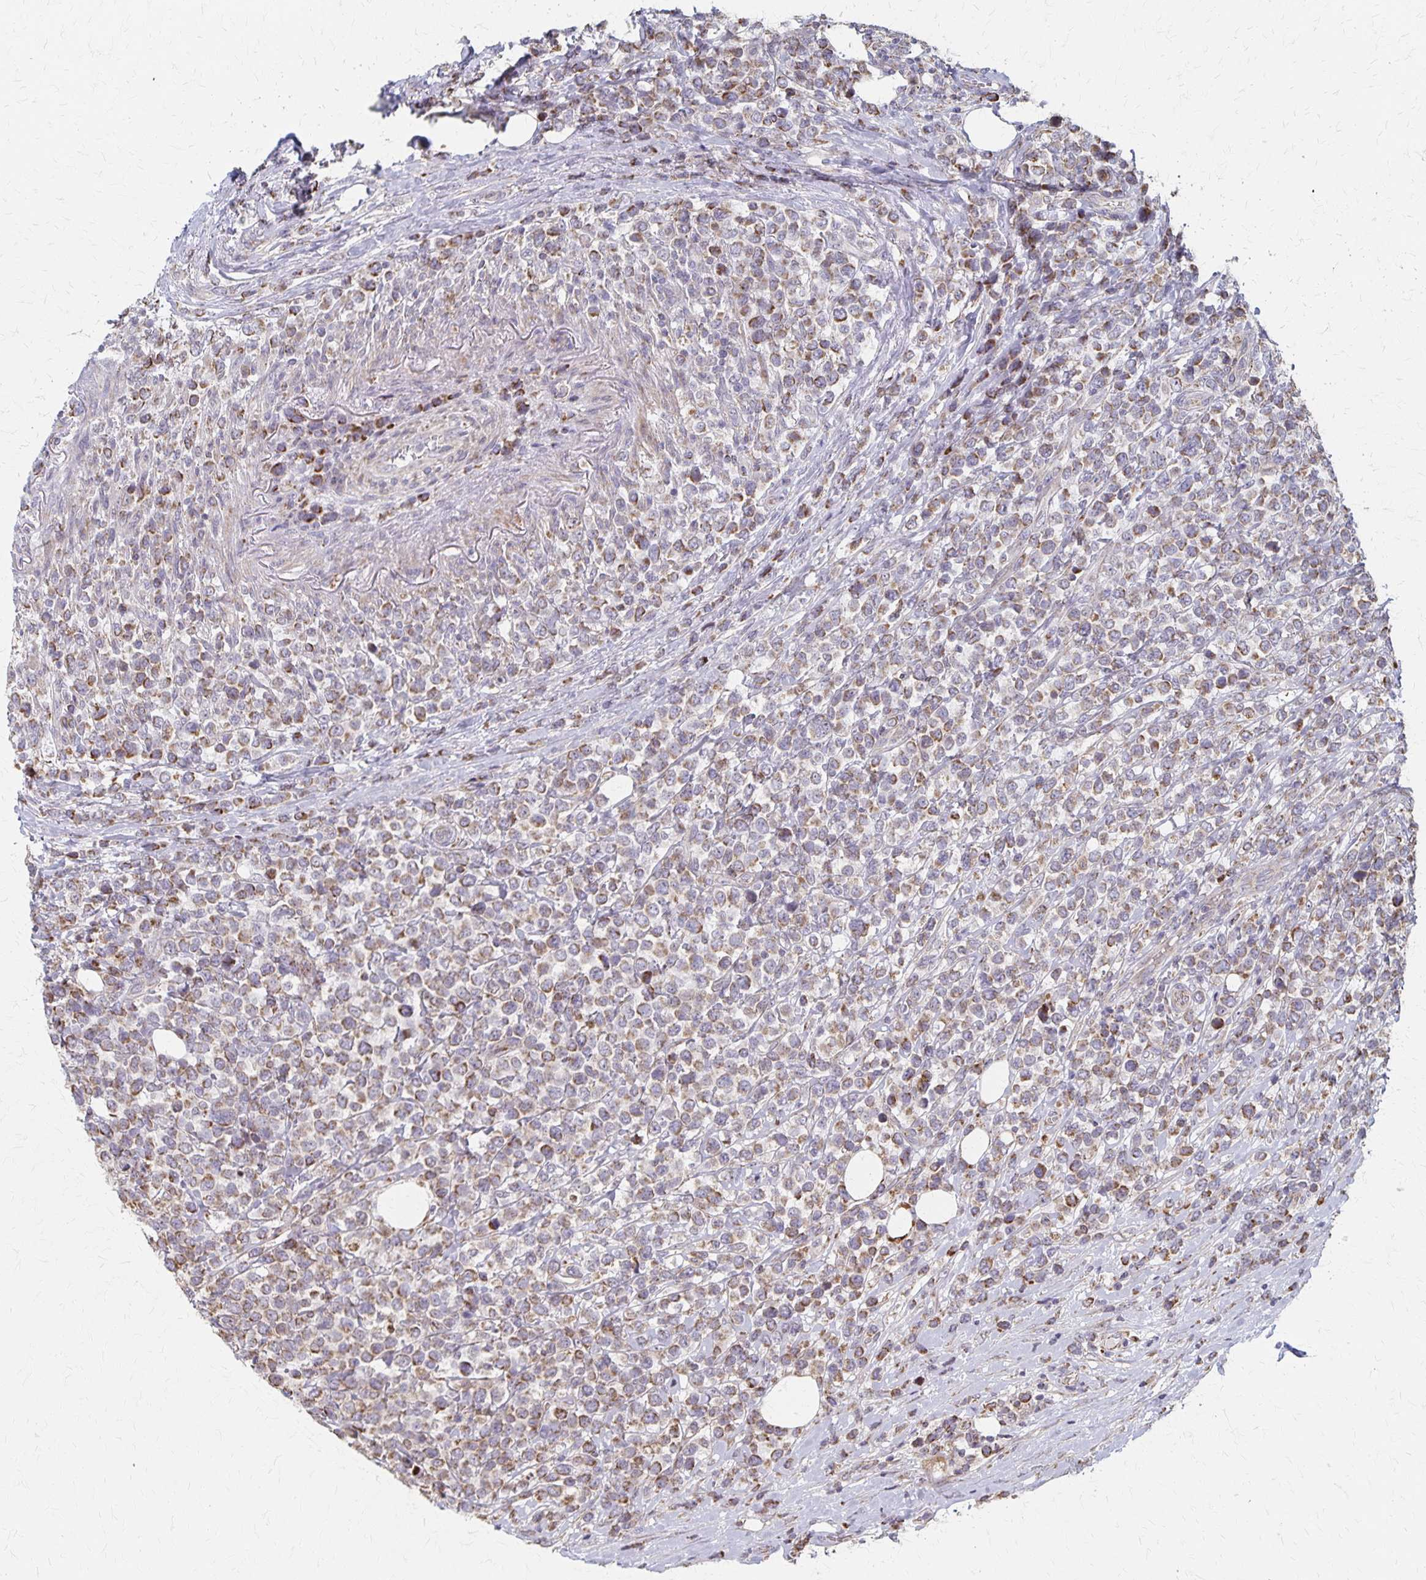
{"staining": {"intensity": "strong", "quantity": ">75%", "location": "cytoplasmic/membranous"}, "tissue": "lymphoma", "cell_type": "Tumor cells", "image_type": "cancer", "snomed": [{"axis": "morphology", "description": "Malignant lymphoma, non-Hodgkin's type, High grade"}, {"axis": "topography", "description": "Soft tissue"}], "caption": "The micrograph exhibits a brown stain indicating the presence of a protein in the cytoplasmic/membranous of tumor cells in lymphoma.", "gene": "DYRK4", "patient": {"sex": "female", "age": 56}}